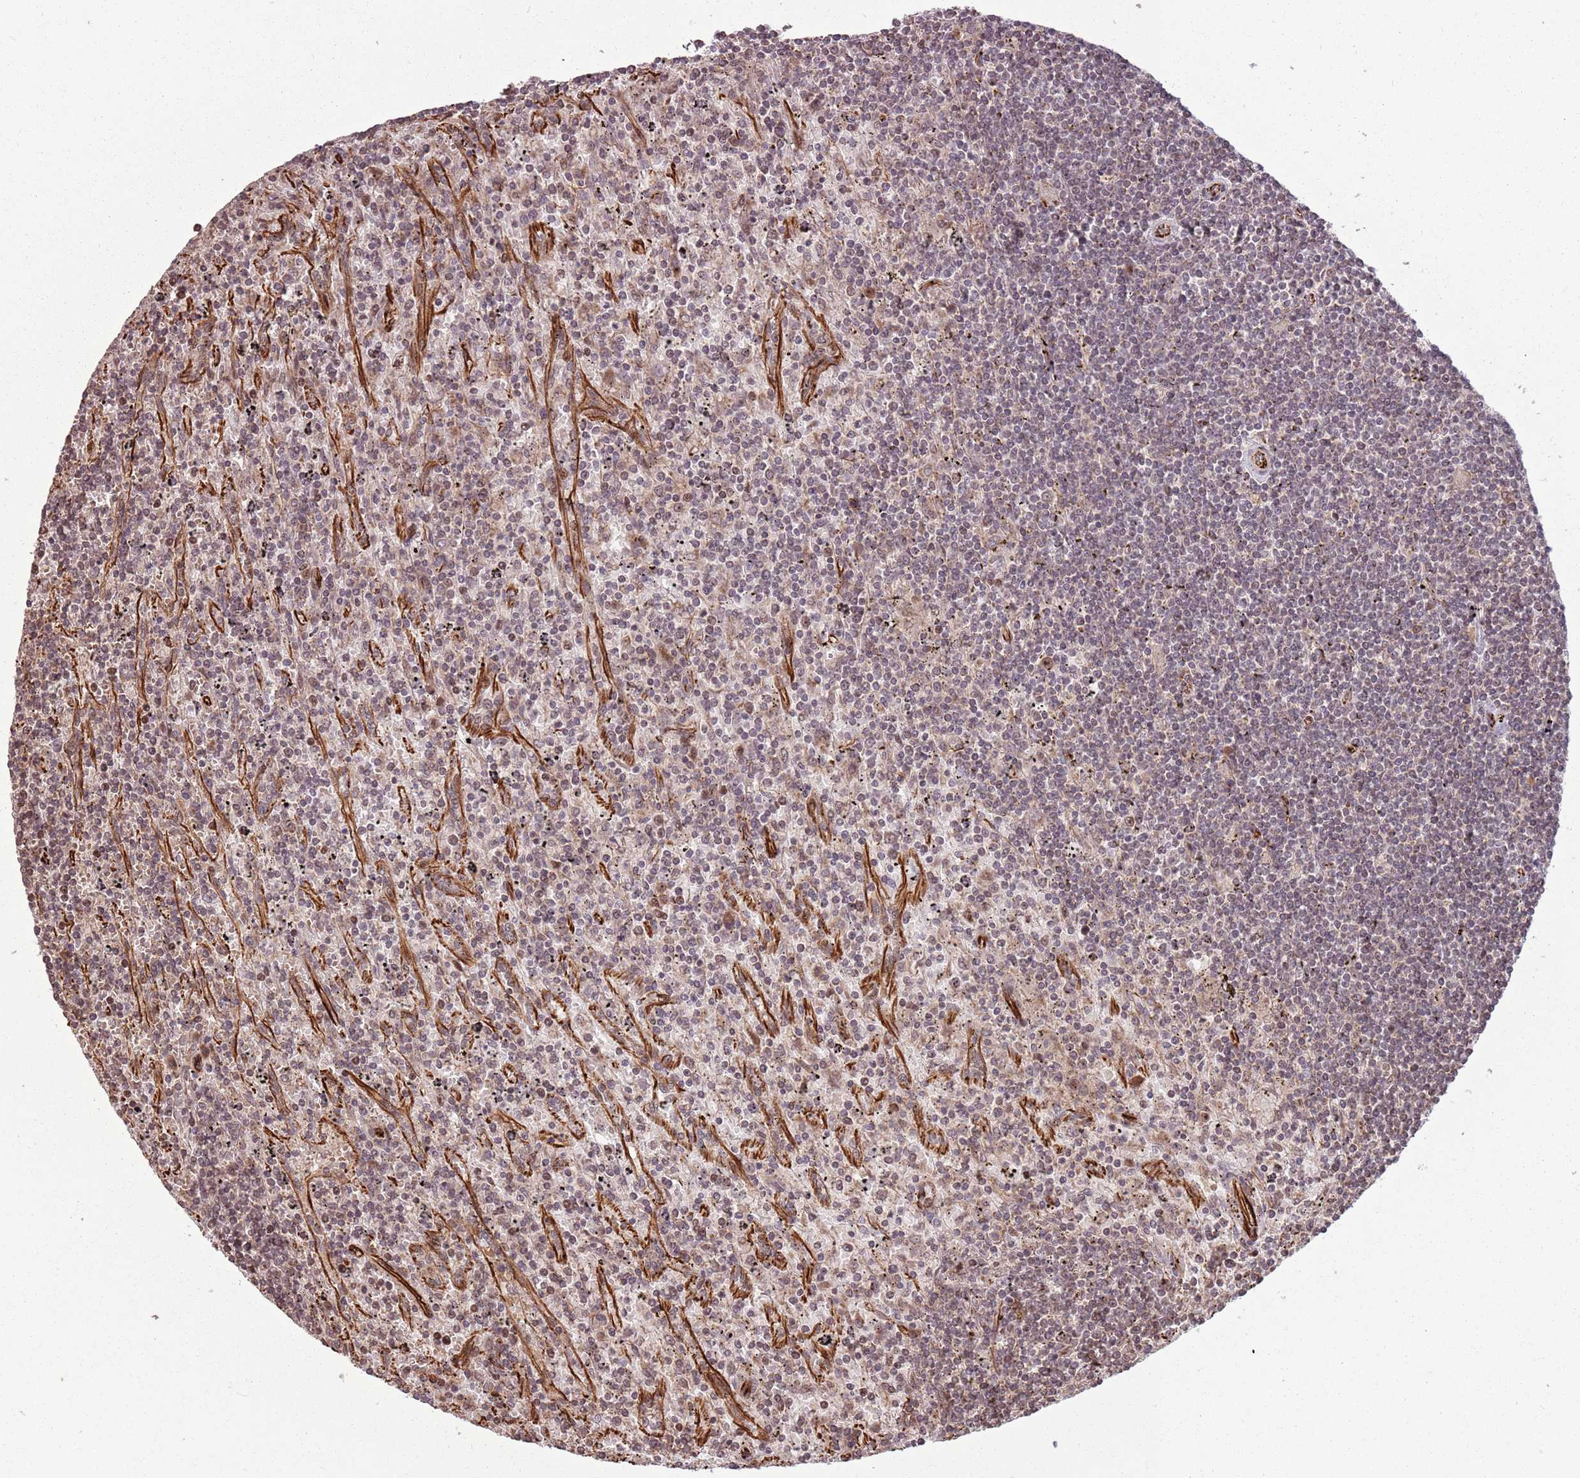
{"staining": {"intensity": "negative", "quantity": "none", "location": "none"}, "tissue": "lymphoma", "cell_type": "Tumor cells", "image_type": "cancer", "snomed": [{"axis": "morphology", "description": "Malignant lymphoma, non-Hodgkin's type, Low grade"}, {"axis": "topography", "description": "Spleen"}], "caption": "A high-resolution histopathology image shows IHC staining of malignant lymphoma, non-Hodgkin's type (low-grade), which demonstrates no significant expression in tumor cells. Brightfield microscopy of IHC stained with DAB (3,3'-diaminobenzidine) (brown) and hematoxylin (blue), captured at high magnification.", "gene": "ADAMTS3", "patient": {"sex": "male", "age": 76}}